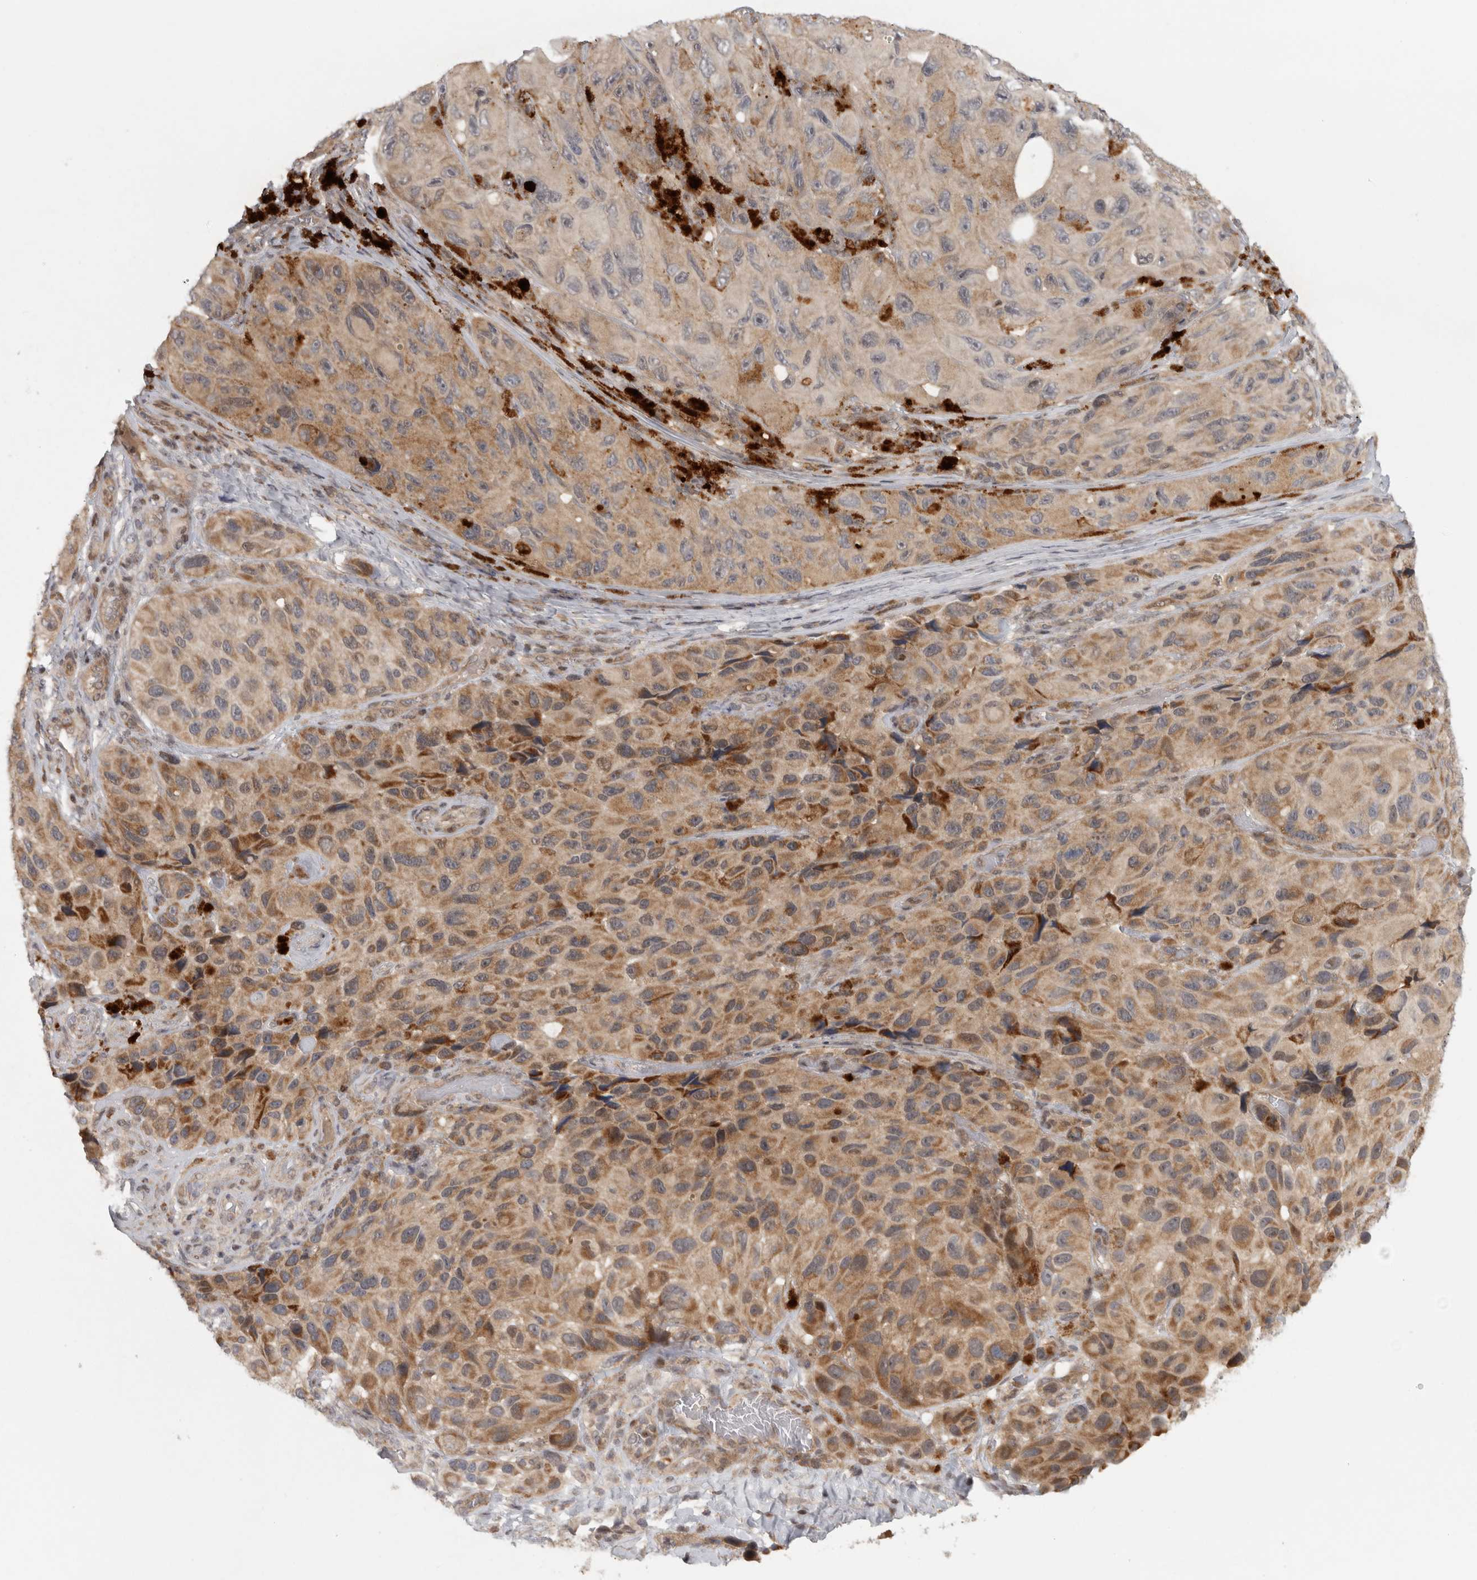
{"staining": {"intensity": "moderate", "quantity": "25%-75%", "location": "cytoplasmic/membranous"}, "tissue": "melanoma", "cell_type": "Tumor cells", "image_type": "cancer", "snomed": [{"axis": "morphology", "description": "Malignant melanoma, NOS"}, {"axis": "topography", "description": "Skin"}], "caption": "Protein expression analysis of malignant melanoma exhibits moderate cytoplasmic/membranous expression in approximately 25%-75% of tumor cells. The protein is shown in brown color, while the nuclei are stained blue.", "gene": "KDM8", "patient": {"sex": "female", "age": 73}}